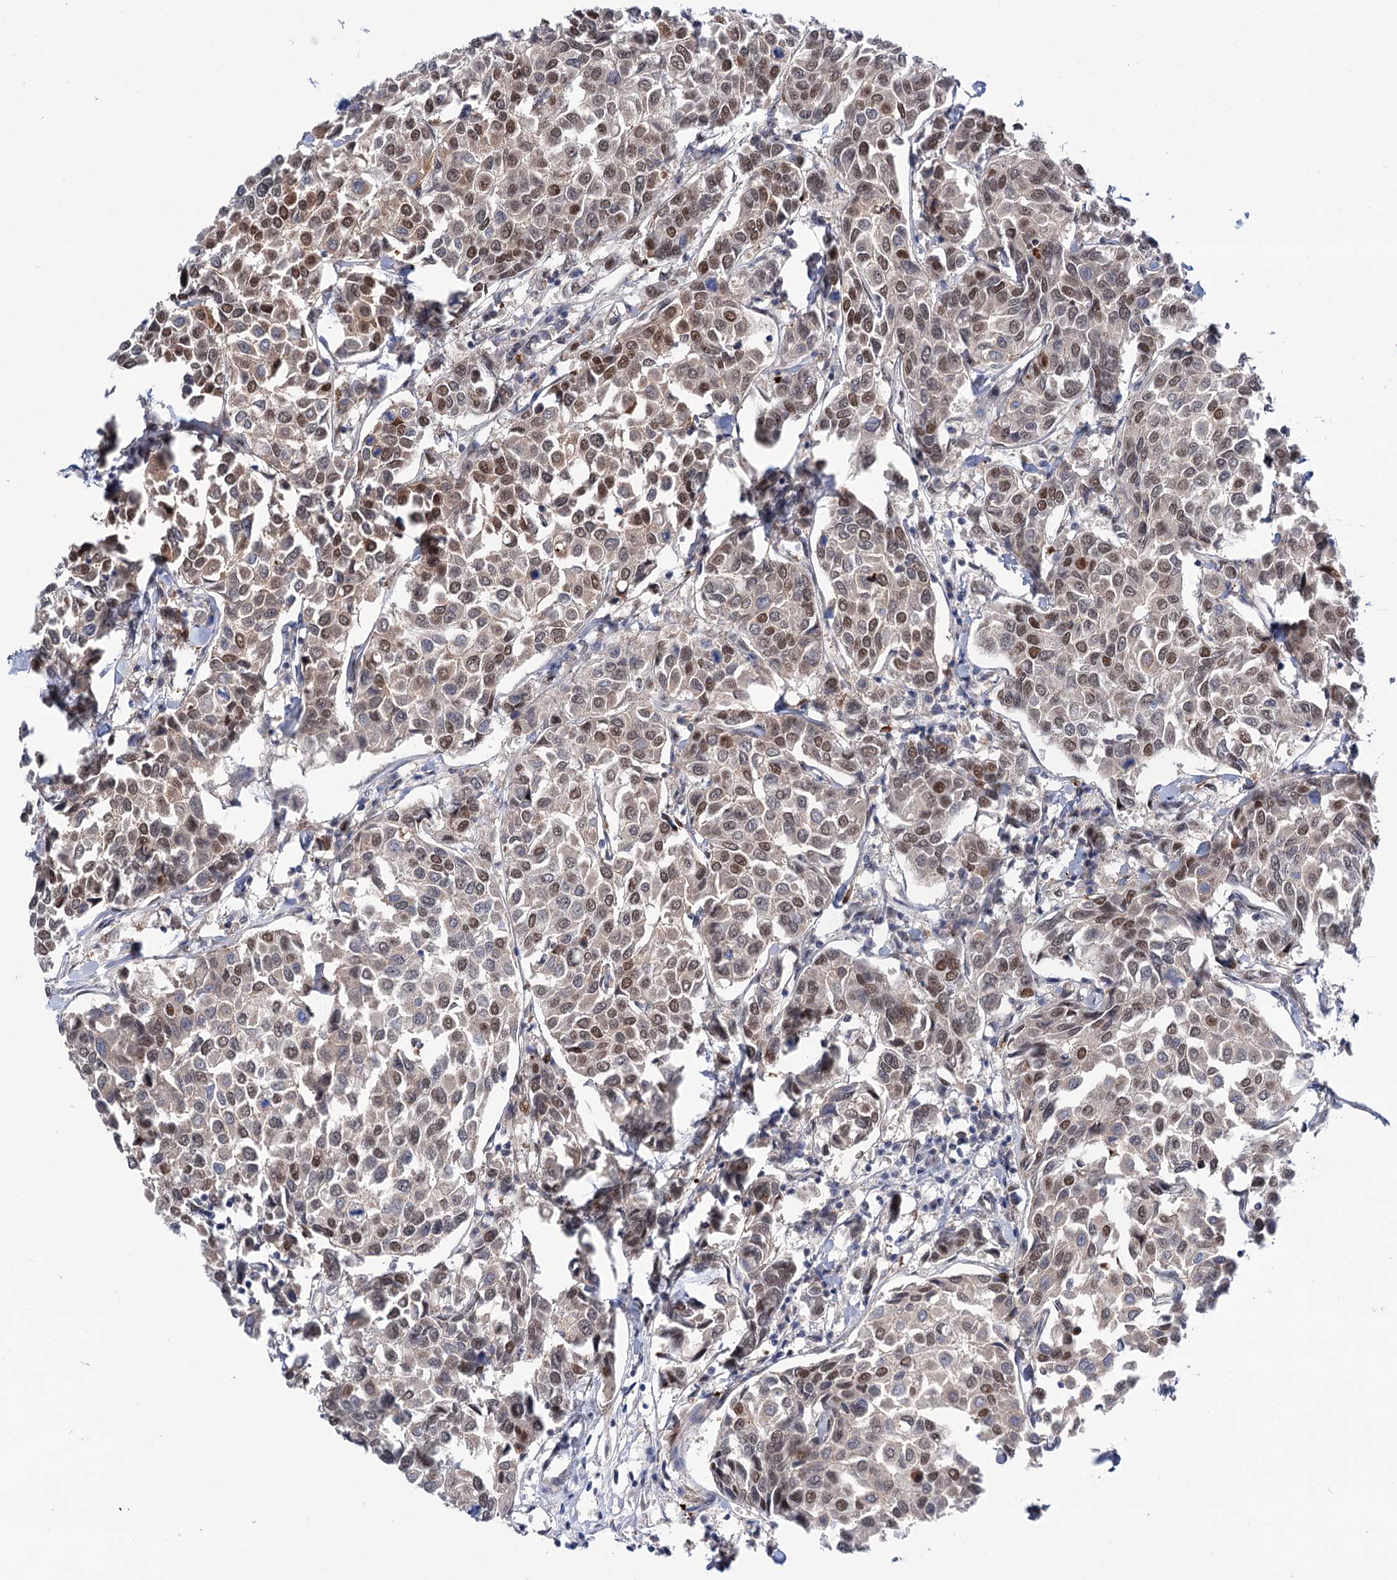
{"staining": {"intensity": "moderate", "quantity": ">75%", "location": "nuclear"}, "tissue": "breast cancer", "cell_type": "Tumor cells", "image_type": "cancer", "snomed": [{"axis": "morphology", "description": "Duct carcinoma"}, {"axis": "topography", "description": "Breast"}], "caption": "Breast intraductal carcinoma tissue shows moderate nuclear positivity in approximately >75% of tumor cells, visualized by immunohistochemistry.", "gene": "FAM53A", "patient": {"sex": "female", "age": 55}}